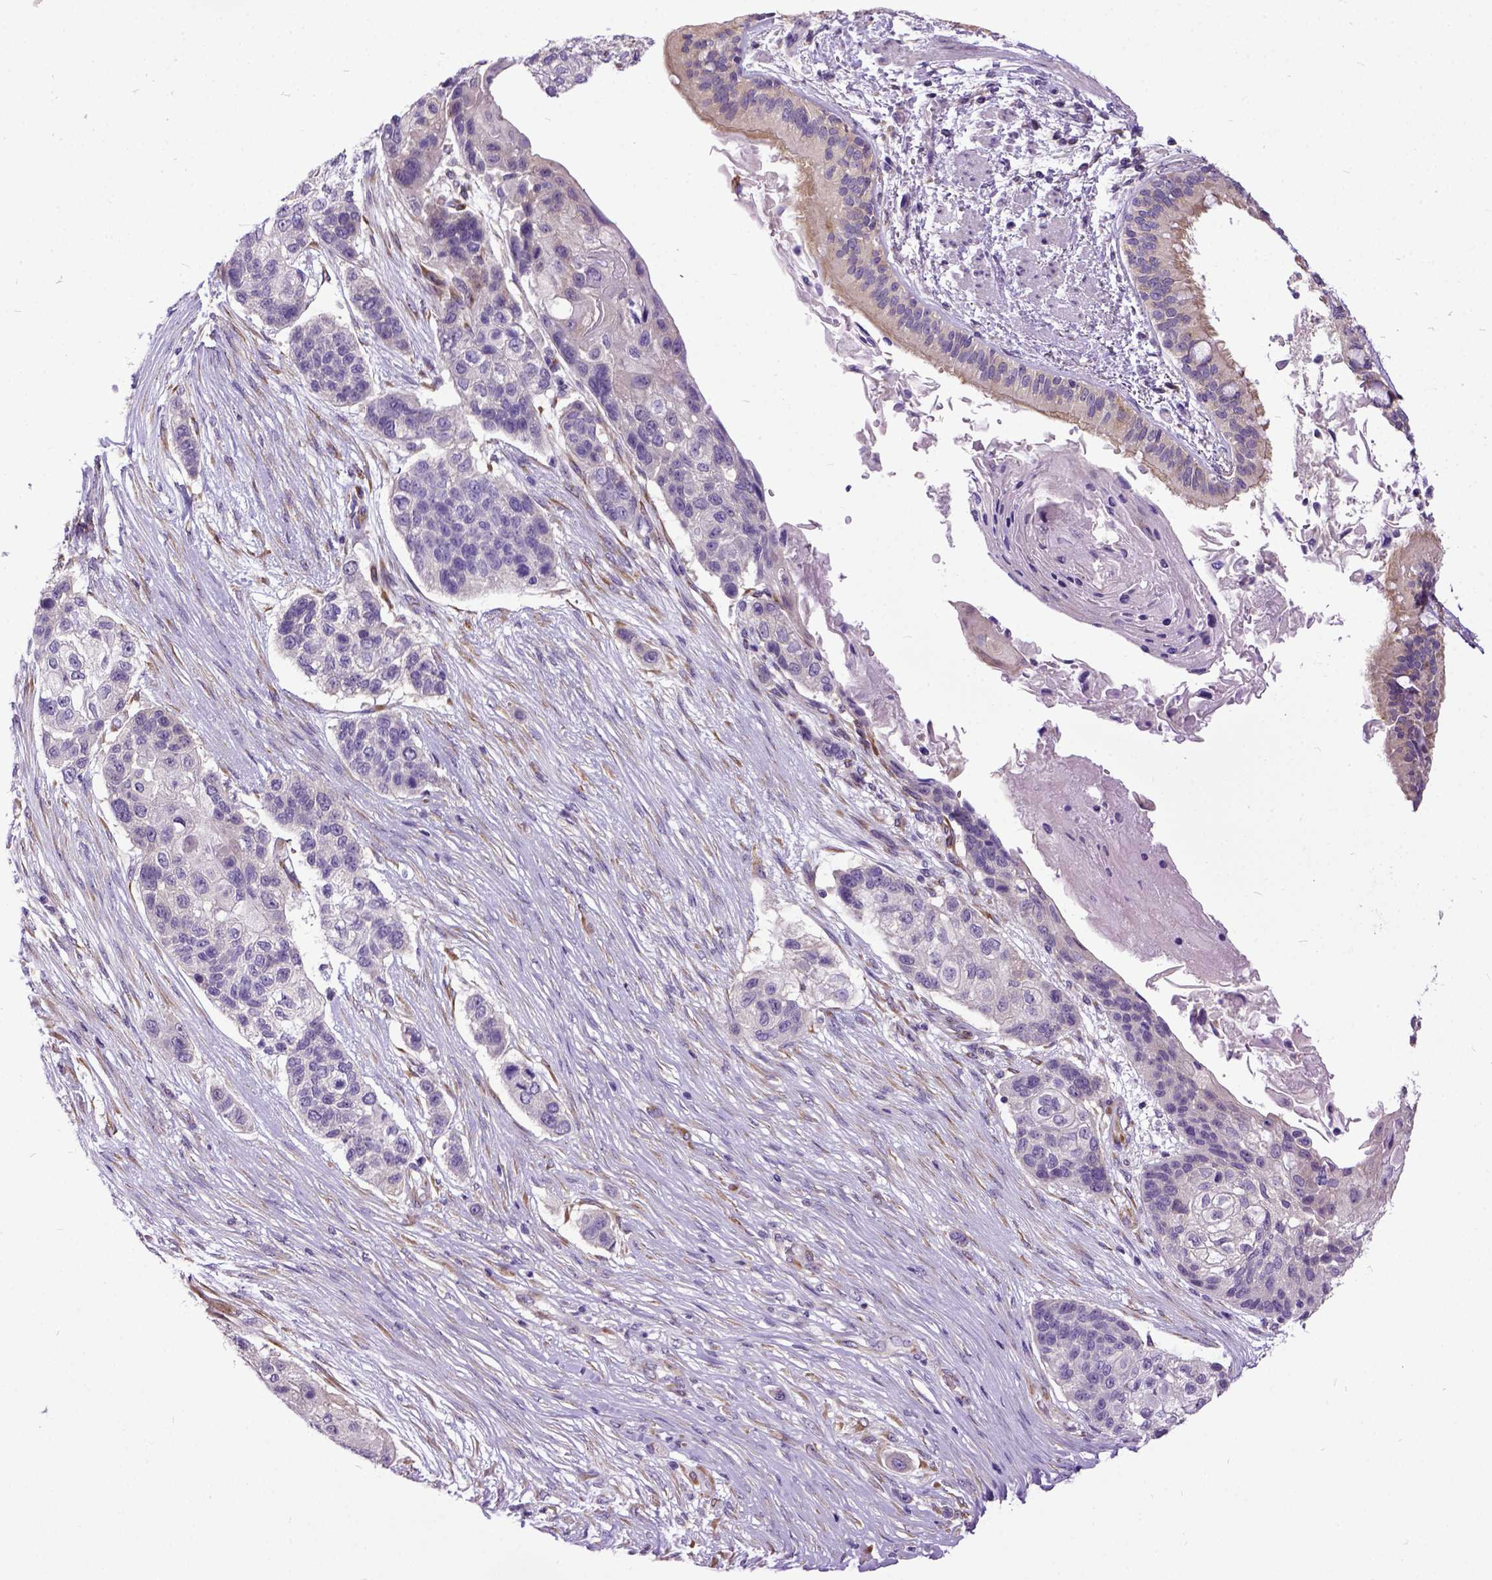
{"staining": {"intensity": "negative", "quantity": "none", "location": "none"}, "tissue": "lung cancer", "cell_type": "Tumor cells", "image_type": "cancer", "snomed": [{"axis": "morphology", "description": "Squamous cell carcinoma, NOS"}, {"axis": "topography", "description": "Lung"}], "caption": "Protein analysis of lung cancer (squamous cell carcinoma) shows no significant staining in tumor cells.", "gene": "NEK5", "patient": {"sex": "male", "age": 69}}